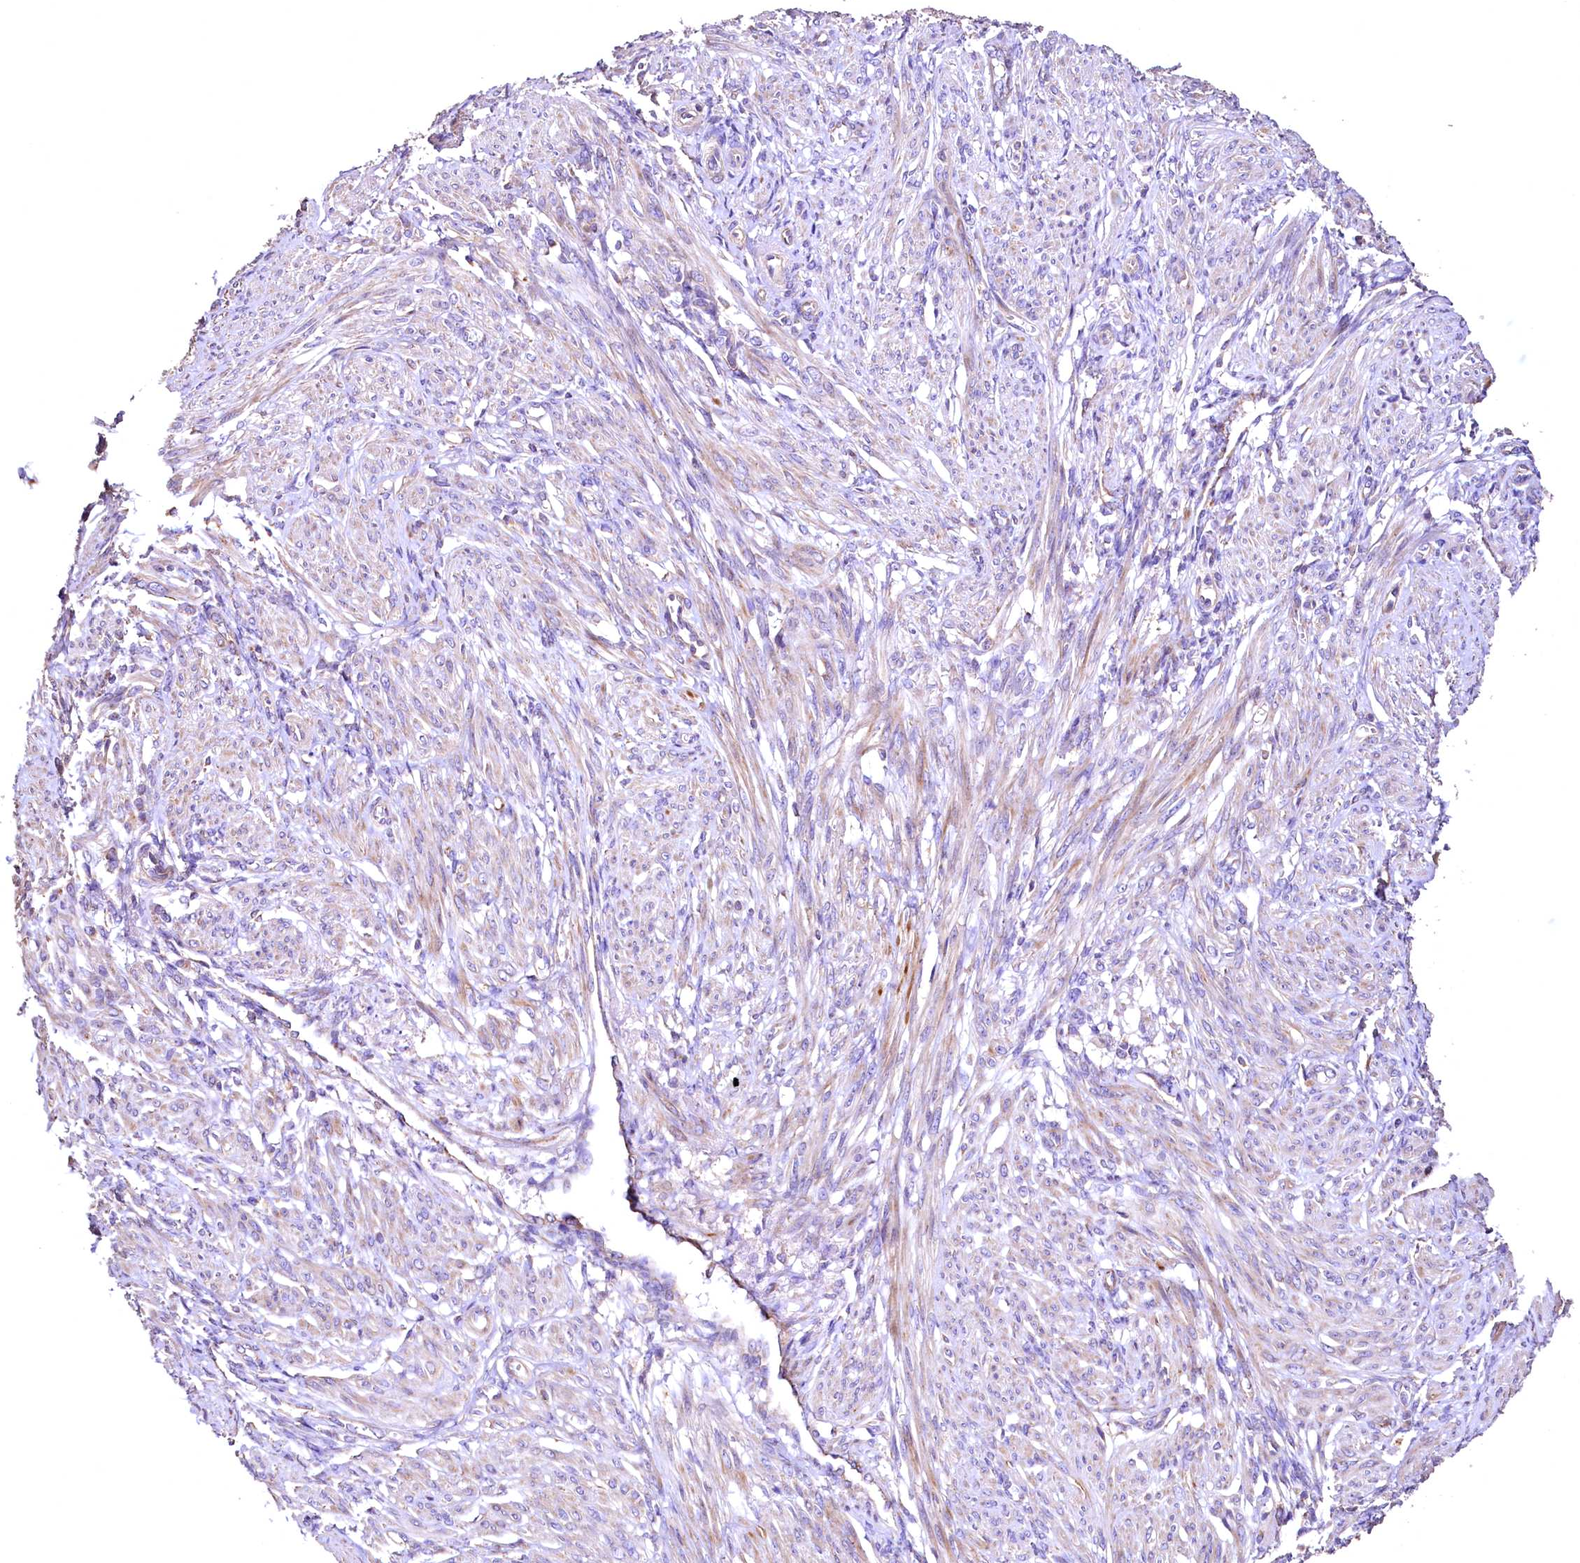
{"staining": {"intensity": "moderate", "quantity": "<25%", "location": "cytoplasmic/membranous"}, "tissue": "smooth muscle", "cell_type": "Smooth muscle cells", "image_type": "normal", "snomed": [{"axis": "morphology", "description": "Normal tissue, NOS"}, {"axis": "topography", "description": "Smooth muscle"}], "caption": "High-magnification brightfield microscopy of unremarkable smooth muscle stained with DAB (3,3'-diaminobenzidine) (brown) and counterstained with hematoxylin (blue). smooth muscle cells exhibit moderate cytoplasmic/membranous positivity is appreciated in about<25% of cells.", "gene": "RASSF1", "patient": {"sex": "female", "age": 39}}